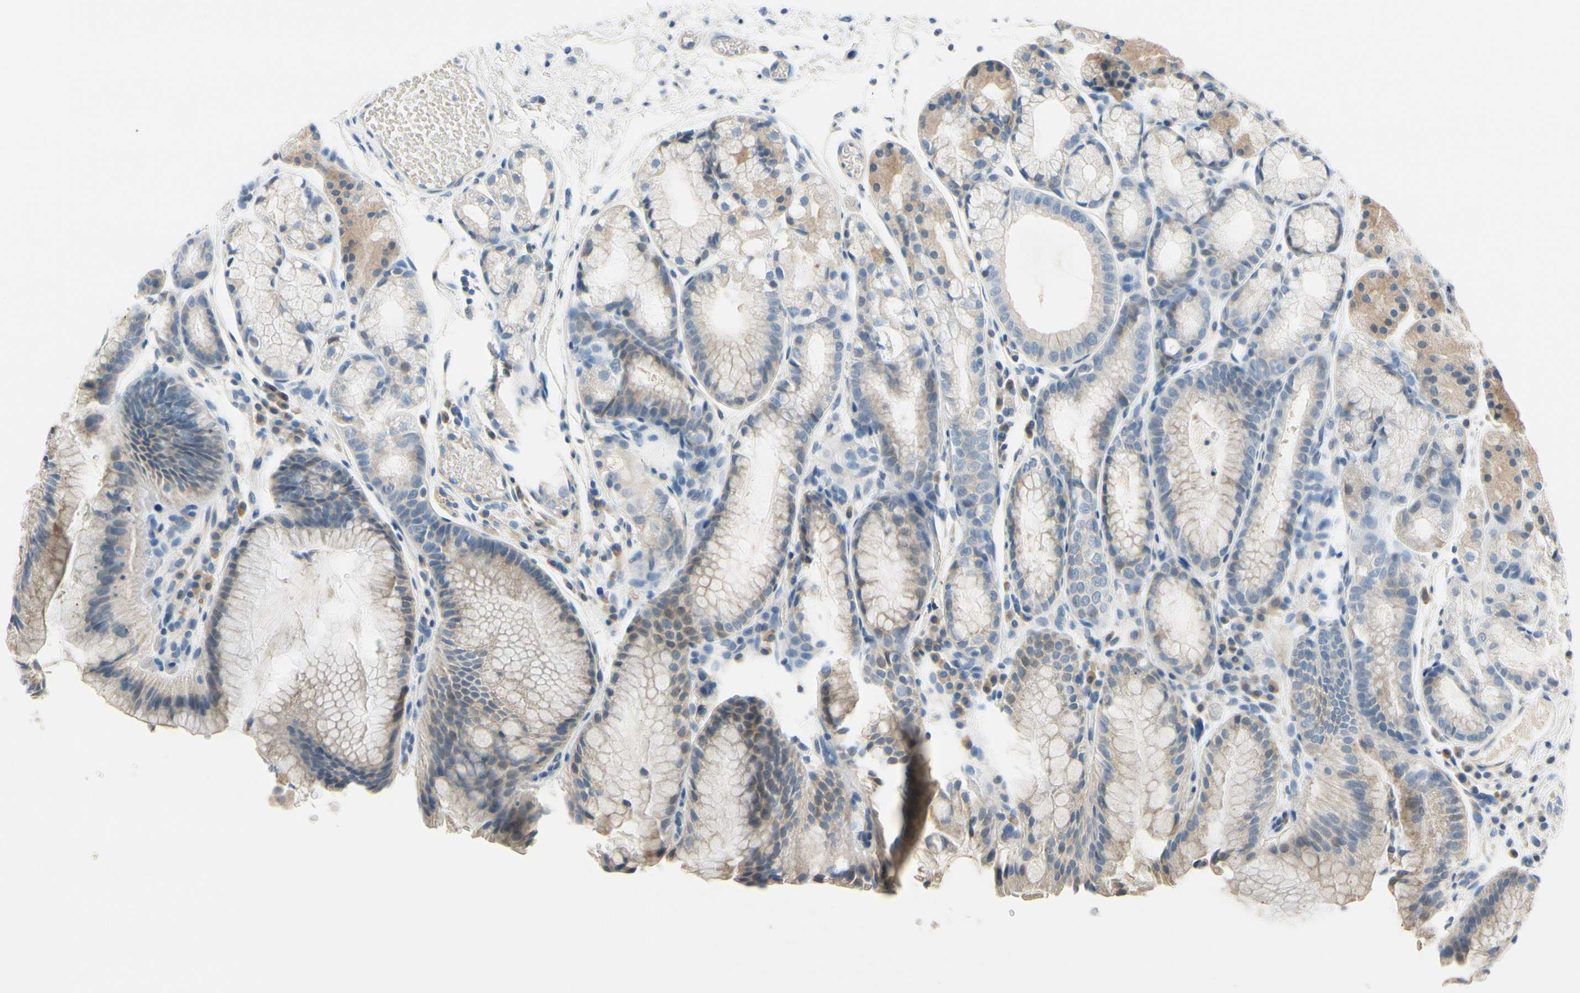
{"staining": {"intensity": "moderate", "quantity": "25%-75%", "location": "cytoplasmic/membranous"}, "tissue": "stomach", "cell_type": "Glandular cells", "image_type": "normal", "snomed": [{"axis": "morphology", "description": "Normal tissue, NOS"}, {"axis": "topography", "description": "Stomach, upper"}], "caption": "A high-resolution photomicrograph shows immunohistochemistry (IHC) staining of benign stomach, which reveals moderate cytoplasmic/membranous expression in about 25%-75% of glandular cells. (DAB = brown stain, brightfield microscopy at high magnification).", "gene": "FCER2", "patient": {"sex": "male", "age": 72}}